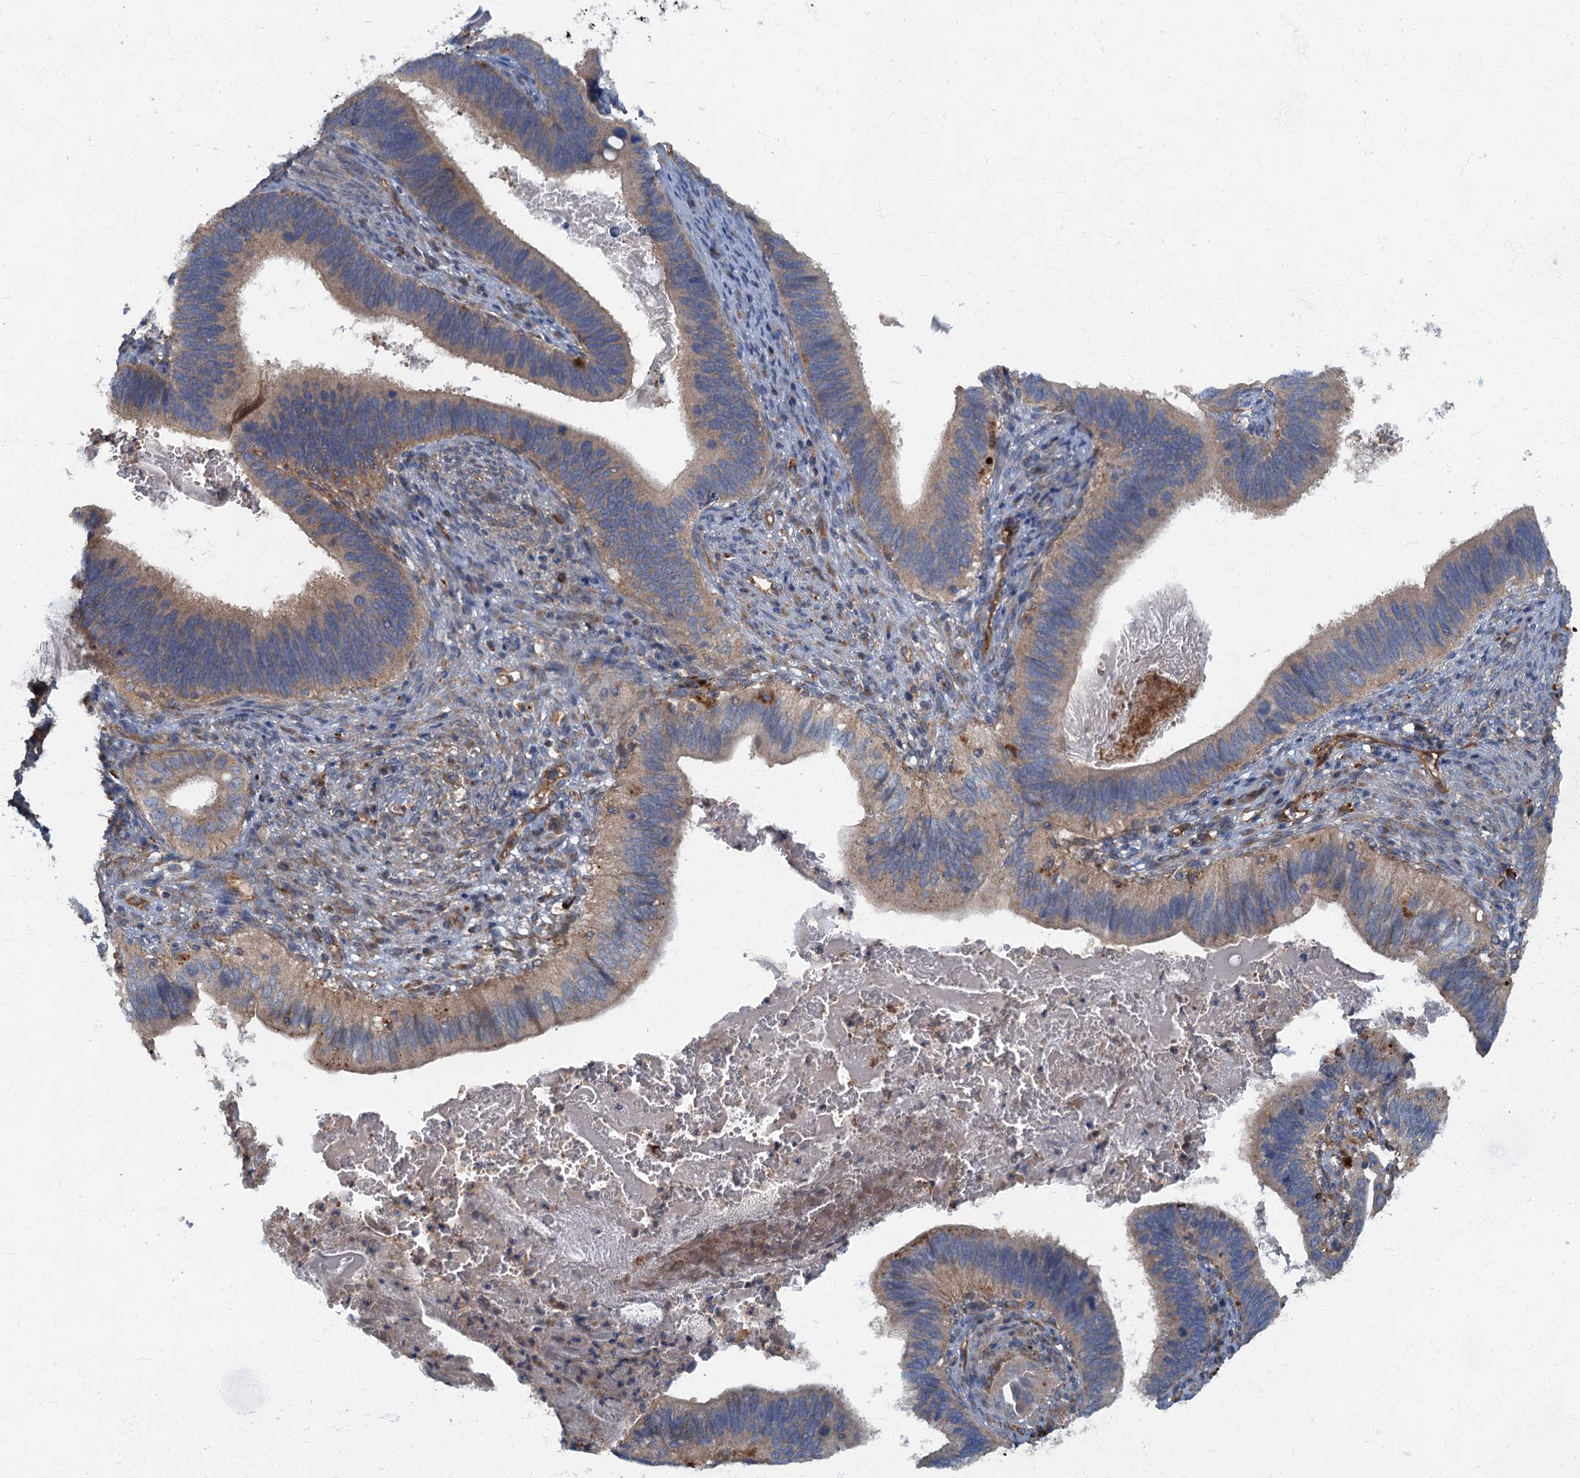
{"staining": {"intensity": "weak", "quantity": "25%-75%", "location": "cytoplasmic/membranous"}, "tissue": "cervical cancer", "cell_type": "Tumor cells", "image_type": "cancer", "snomed": [{"axis": "morphology", "description": "Adenocarcinoma, NOS"}, {"axis": "topography", "description": "Cervix"}], "caption": "IHC of cervical cancer shows low levels of weak cytoplasmic/membranous expression in about 25%-75% of tumor cells.", "gene": "ARL11", "patient": {"sex": "female", "age": 42}}